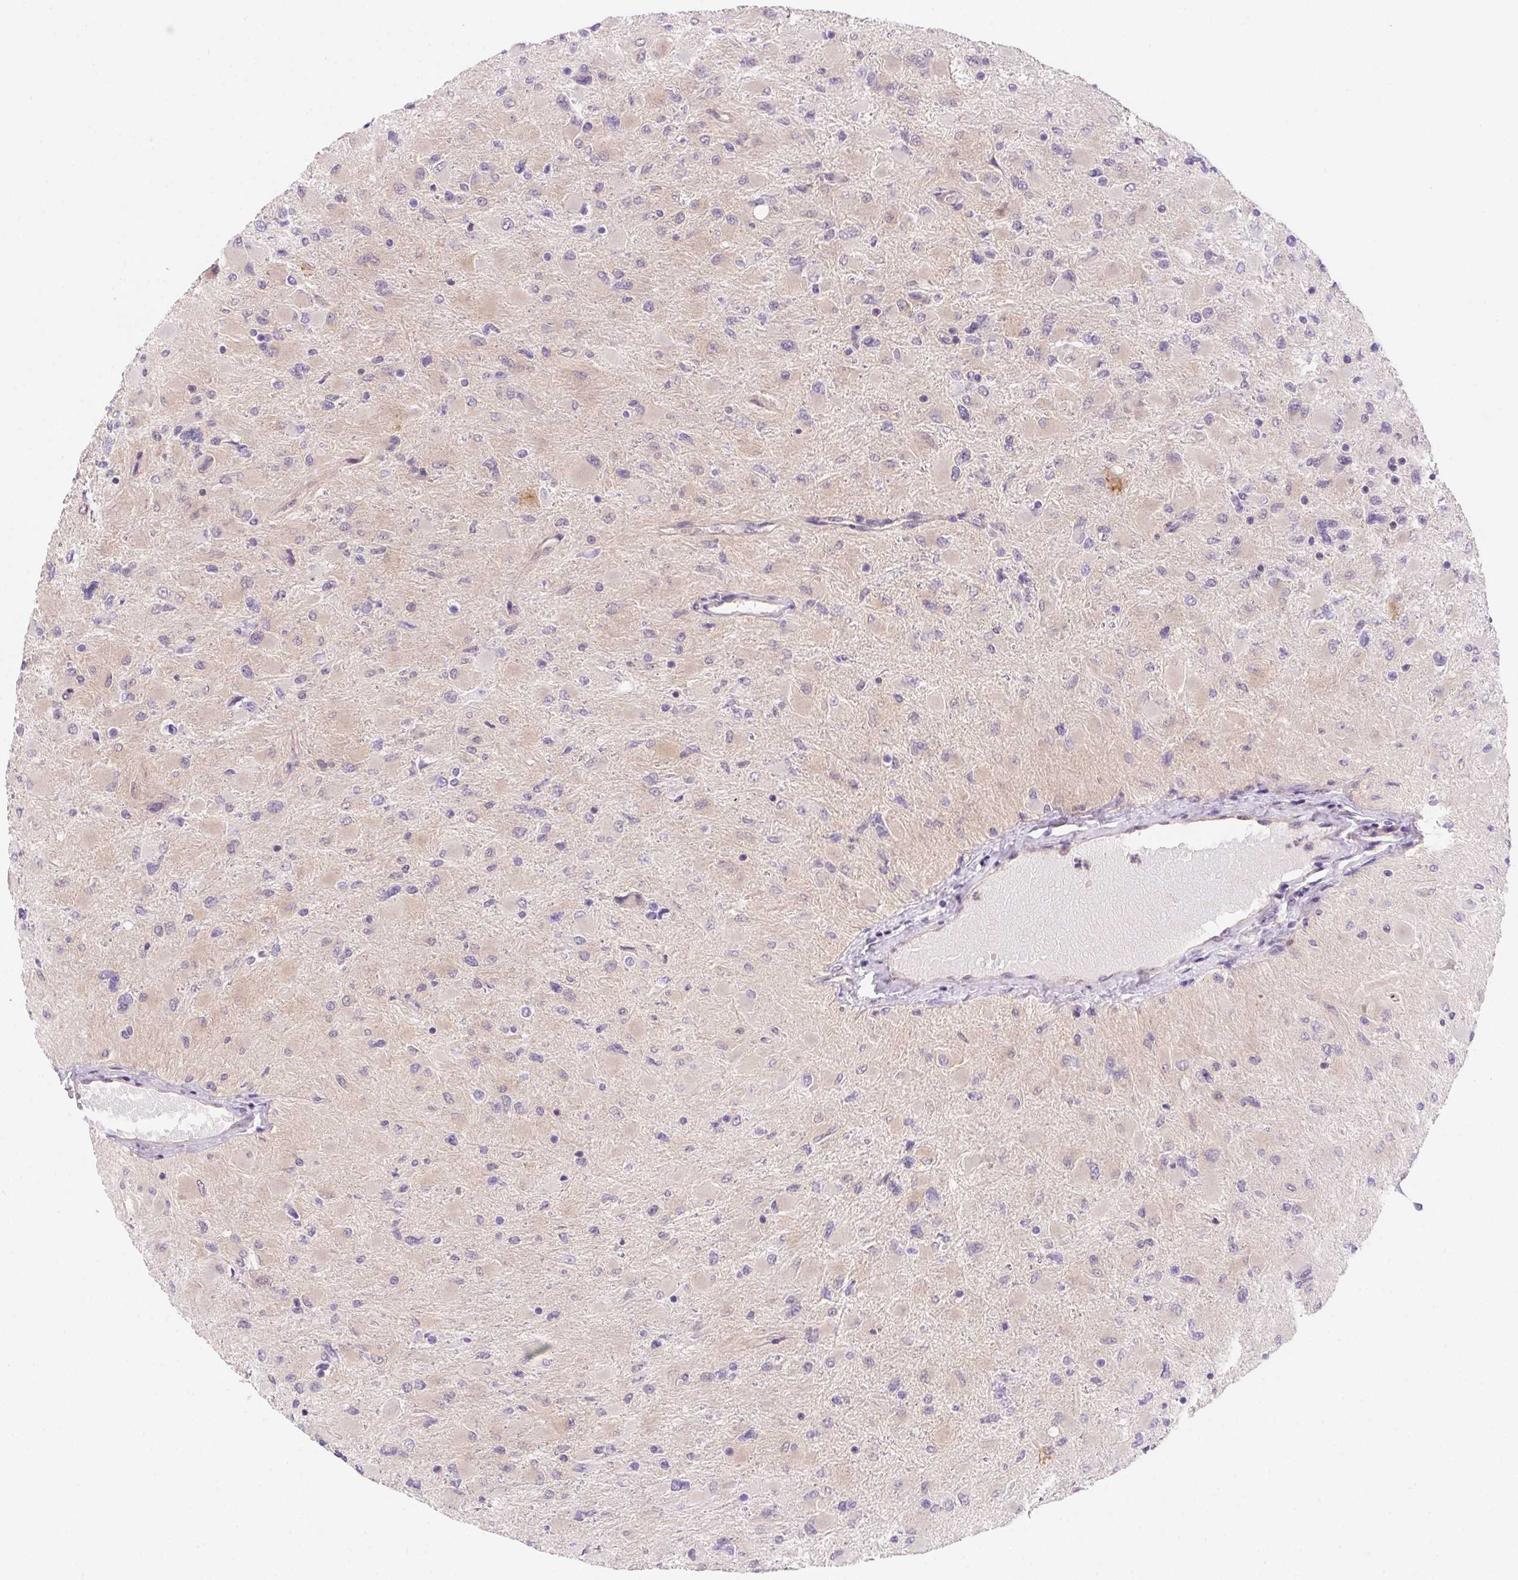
{"staining": {"intensity": "negative", "quantity": "none", "location": "none"}, "tissue": "glioma", "cell_type": "Tumor cells", "image_type": "cancer", "snomed": [{"axis": "morphology", "description": "Glioma, malignant, High grade"}, {"axis": "topography", "description": "Cerebral cortex"}], "caption": "High magnification brightfield microscopy of glioma stained with DAB (3,3'-diaminobenzidine) (brown) and counterstained with hematoxylin (blue): tumor cells show no significant positivity.", "gene": "PRKAA1", "patient": {"sex": "female", "age": 36}}